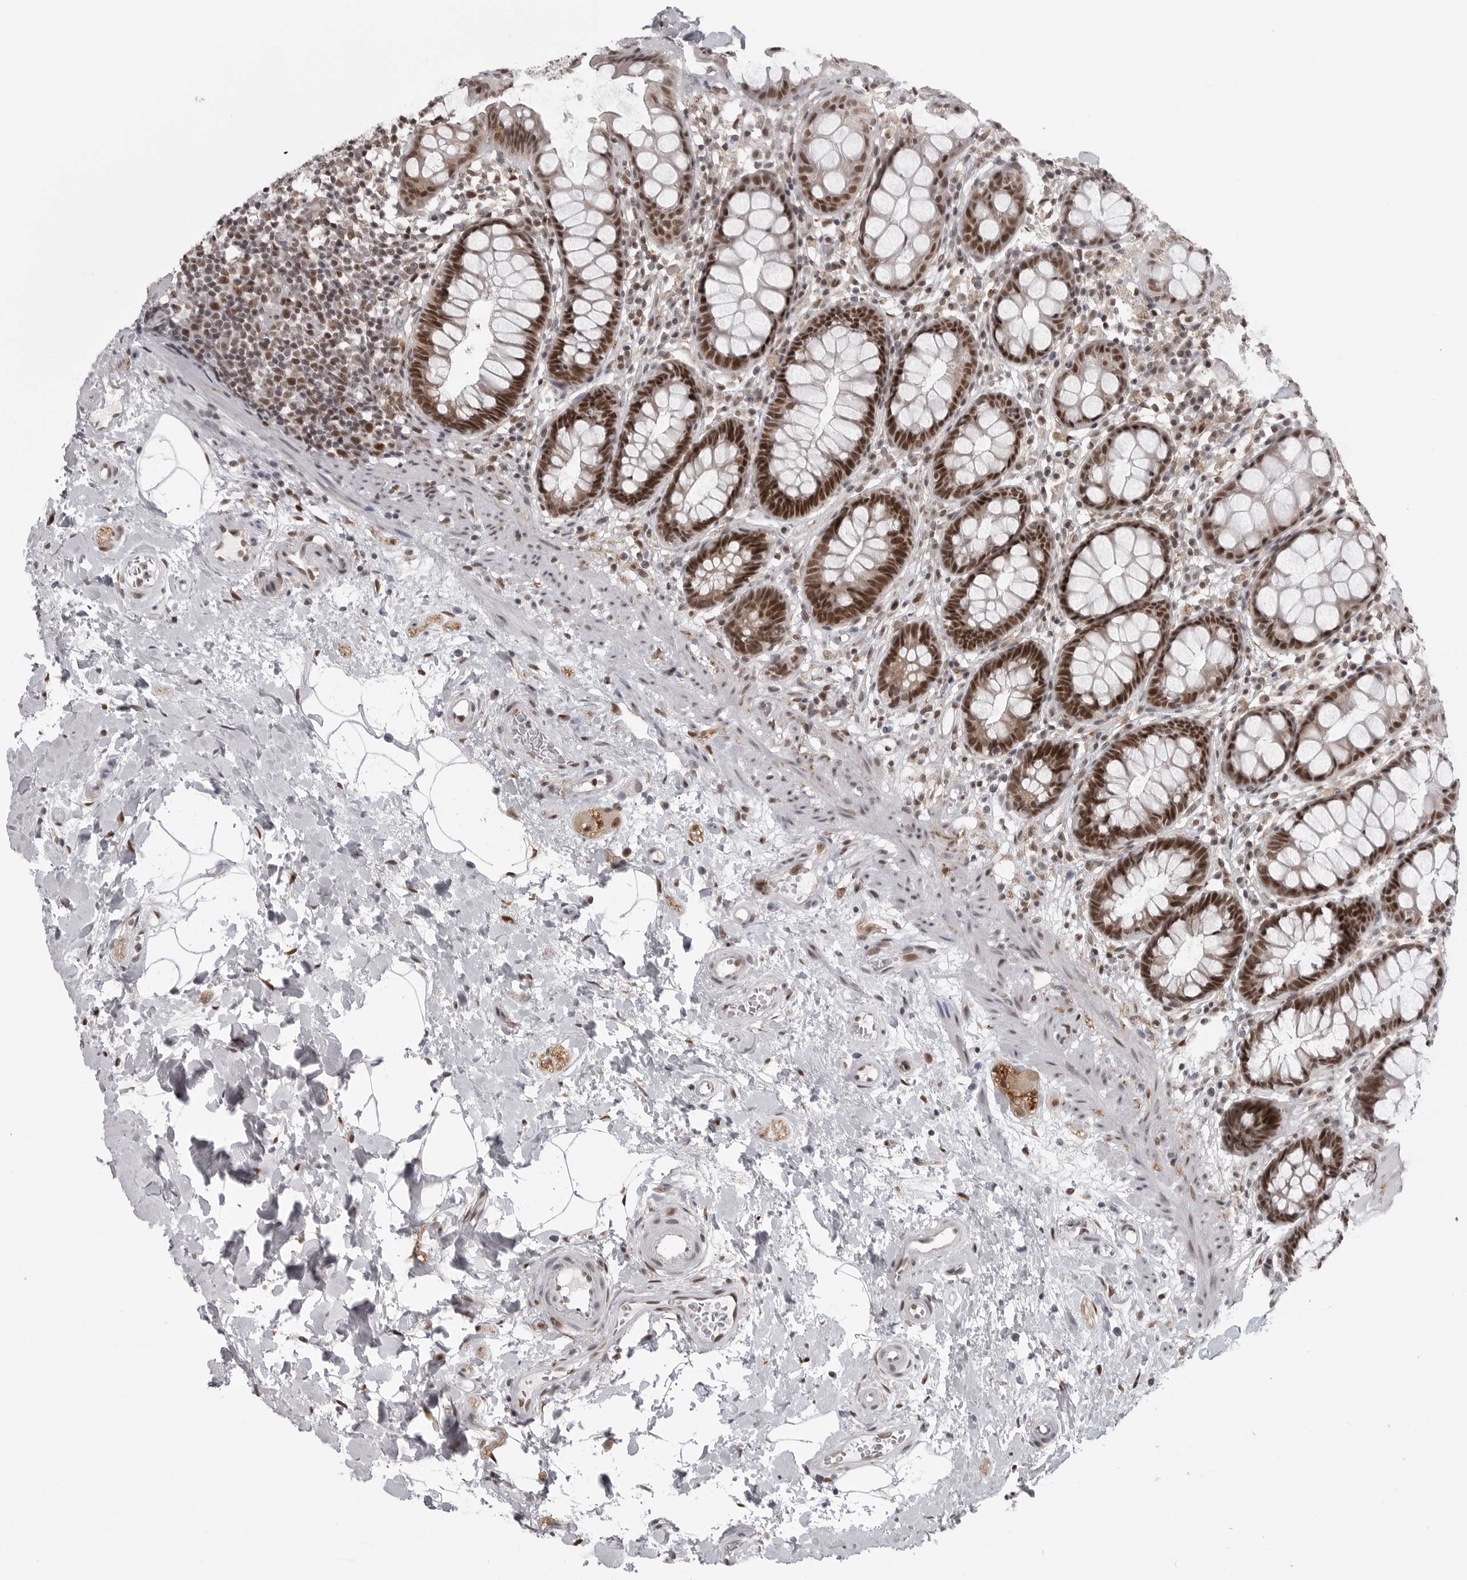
{"staining": {"intensity": "strong", "quantity": ">75%", "location": "nuclear"}, "tissue": "rectum", "cell_type": "Glandular cells", "image_type": "normal", "snomed": [{"axis": "morphology", "description": "Normal tissue, NOS"}, {"axis": "topography", "description": "Rectum"}], "caption": "Glandular cells exhibit strong nuclear staining in approximately >75% of cells in unremarkable rectum. (IHC, brightfield microscopy, high magnification).", "gene": "PRDM10", "patient": {"sex": "male", "age": 64}}